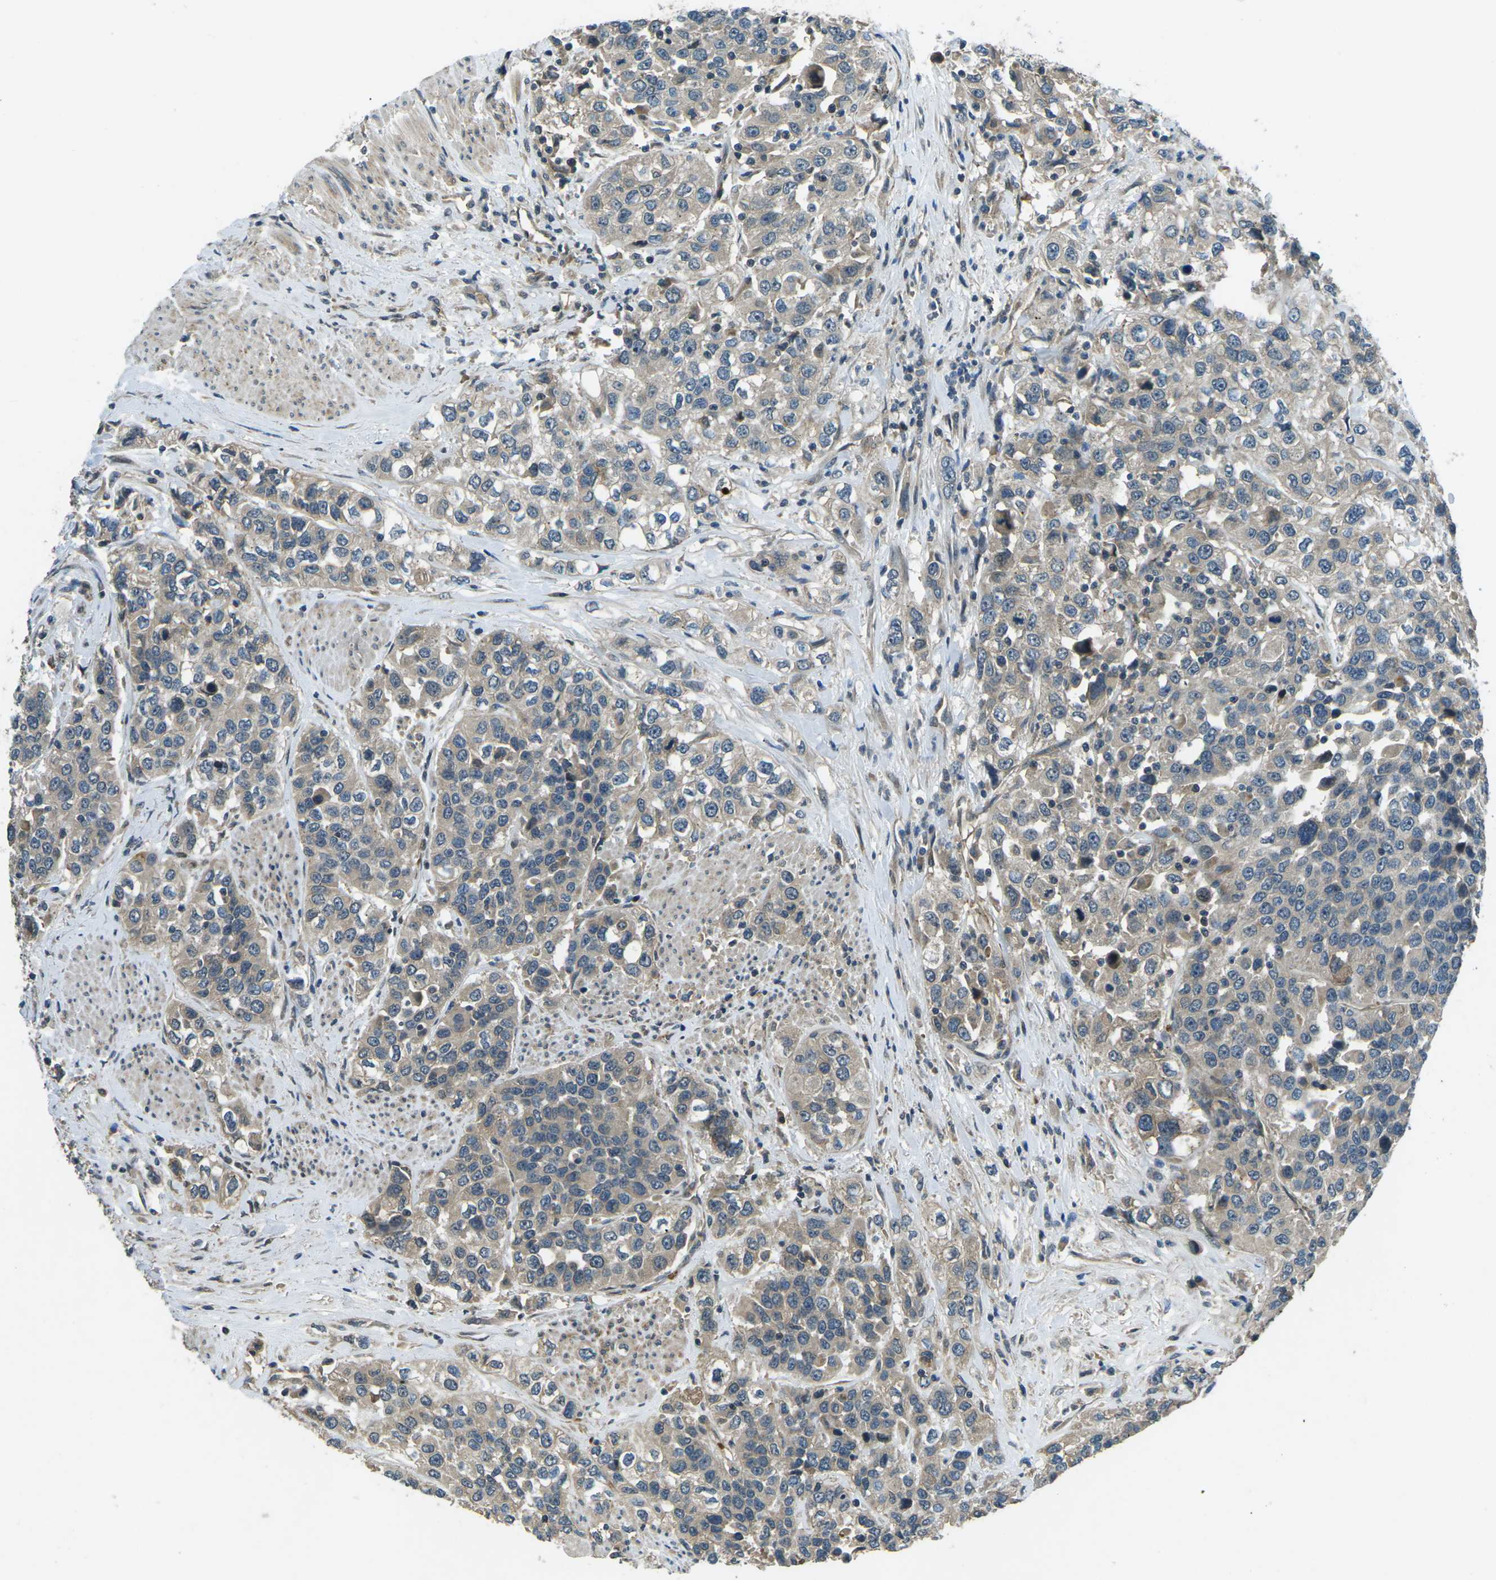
{"staining": {"intensity": "weak", "quantity": ">75%", "location": "cytoplasmic/membranous"}, "tissue": "urothelial cancer", "cell_type": "Tumor cells", "image_type": "cancer", "snomed": [{"axis": "morphology", "description": "Urothelial carcinoma, High grade"}, {"axis": "topography", "description": "Urinary bladder"}], "caption": "A photomicrograph of urothelial cancer stained for a protein shows weak cytoplasmic/membranous brown staining in tumor cells.", "gene": "AFAP1", "patient": {"sex": "female", "age": 80}}